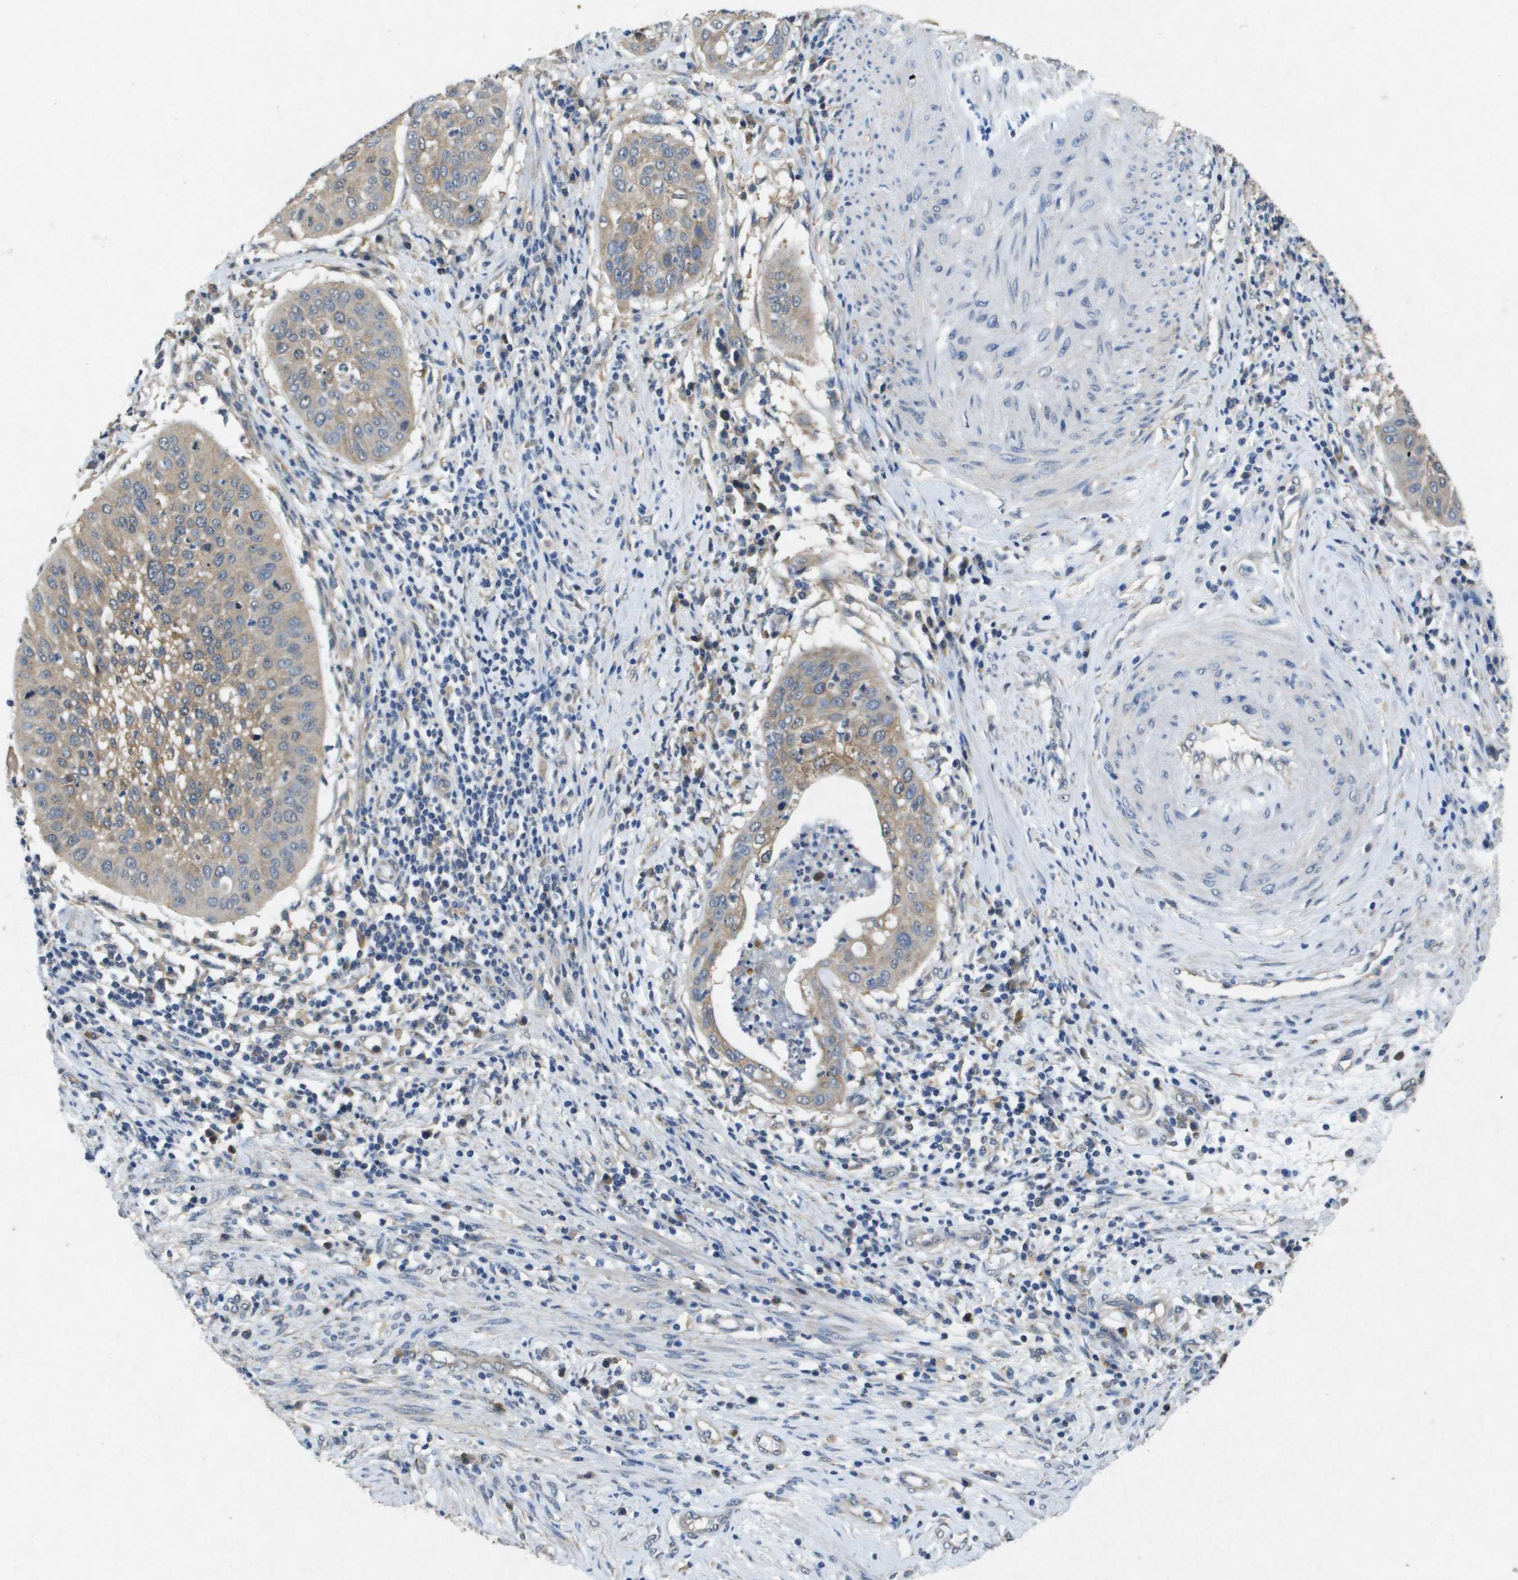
{"staining": {"intensity": "moderate", "quantity": "25%-75%", "location": "cytoplasmic/membranous"}, "tissue": "cervical cancer", "cell_type": "Tumor cells", "image_type": "cancer", "snomed": [{"axis": "morphology", "description": "Normal tissue, NOS"}, {"axis": "morphology", "description": "Squamous cell carcinoma, NOS"}, {"axis": "topography", "description": "Cervix"}], "caption": "IHC photomicrograph of cervical squamous cell carcinoma stained for a protein (brown), which reveals medium levels of moderate cytoplasmic/membranous positivity in about 25%-75% of tumor cells.", "gene": "PTPRT", "patient": {"sex": "female", "age": 39}}